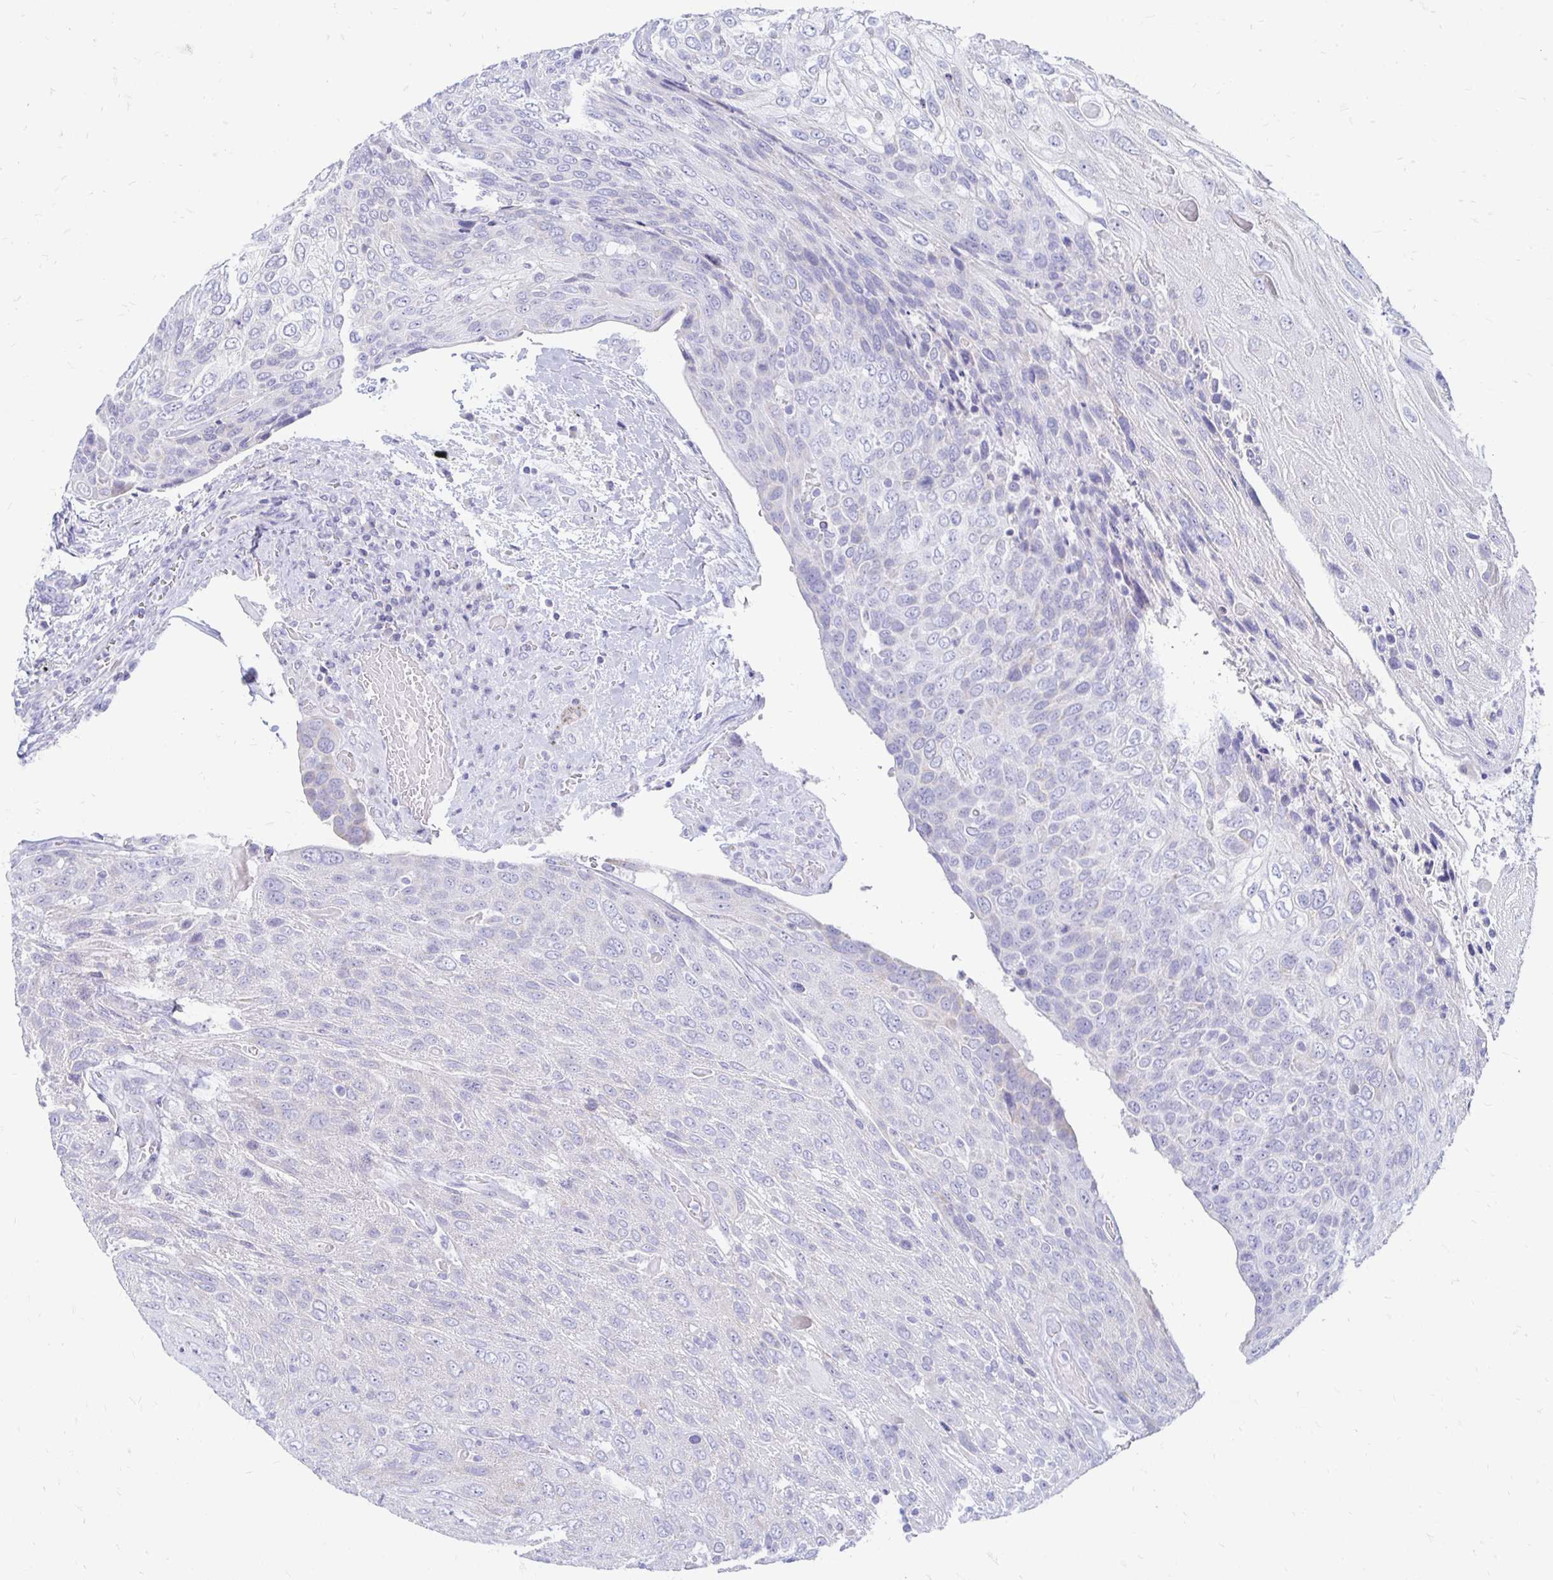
{"staining": {"intensity": "negative", "quantity": "none", "location": "none"}, "tissue": "urothelial cancer", "cell_type": "Tumor cells", "image_type": "cancer", "snomed": [{"axis": "morphology", "description": "Urothelial carcinoma, High grade"}, {"axis": "topography", "description": "Urinary bladder"}], "caption": "Urothelial cancer stained for a protein using immunohistochemistry (IHC) exhibits no positivity tumor cells.", "gene": "PEG10", "patient": {"sex": "female", "age": 70}}